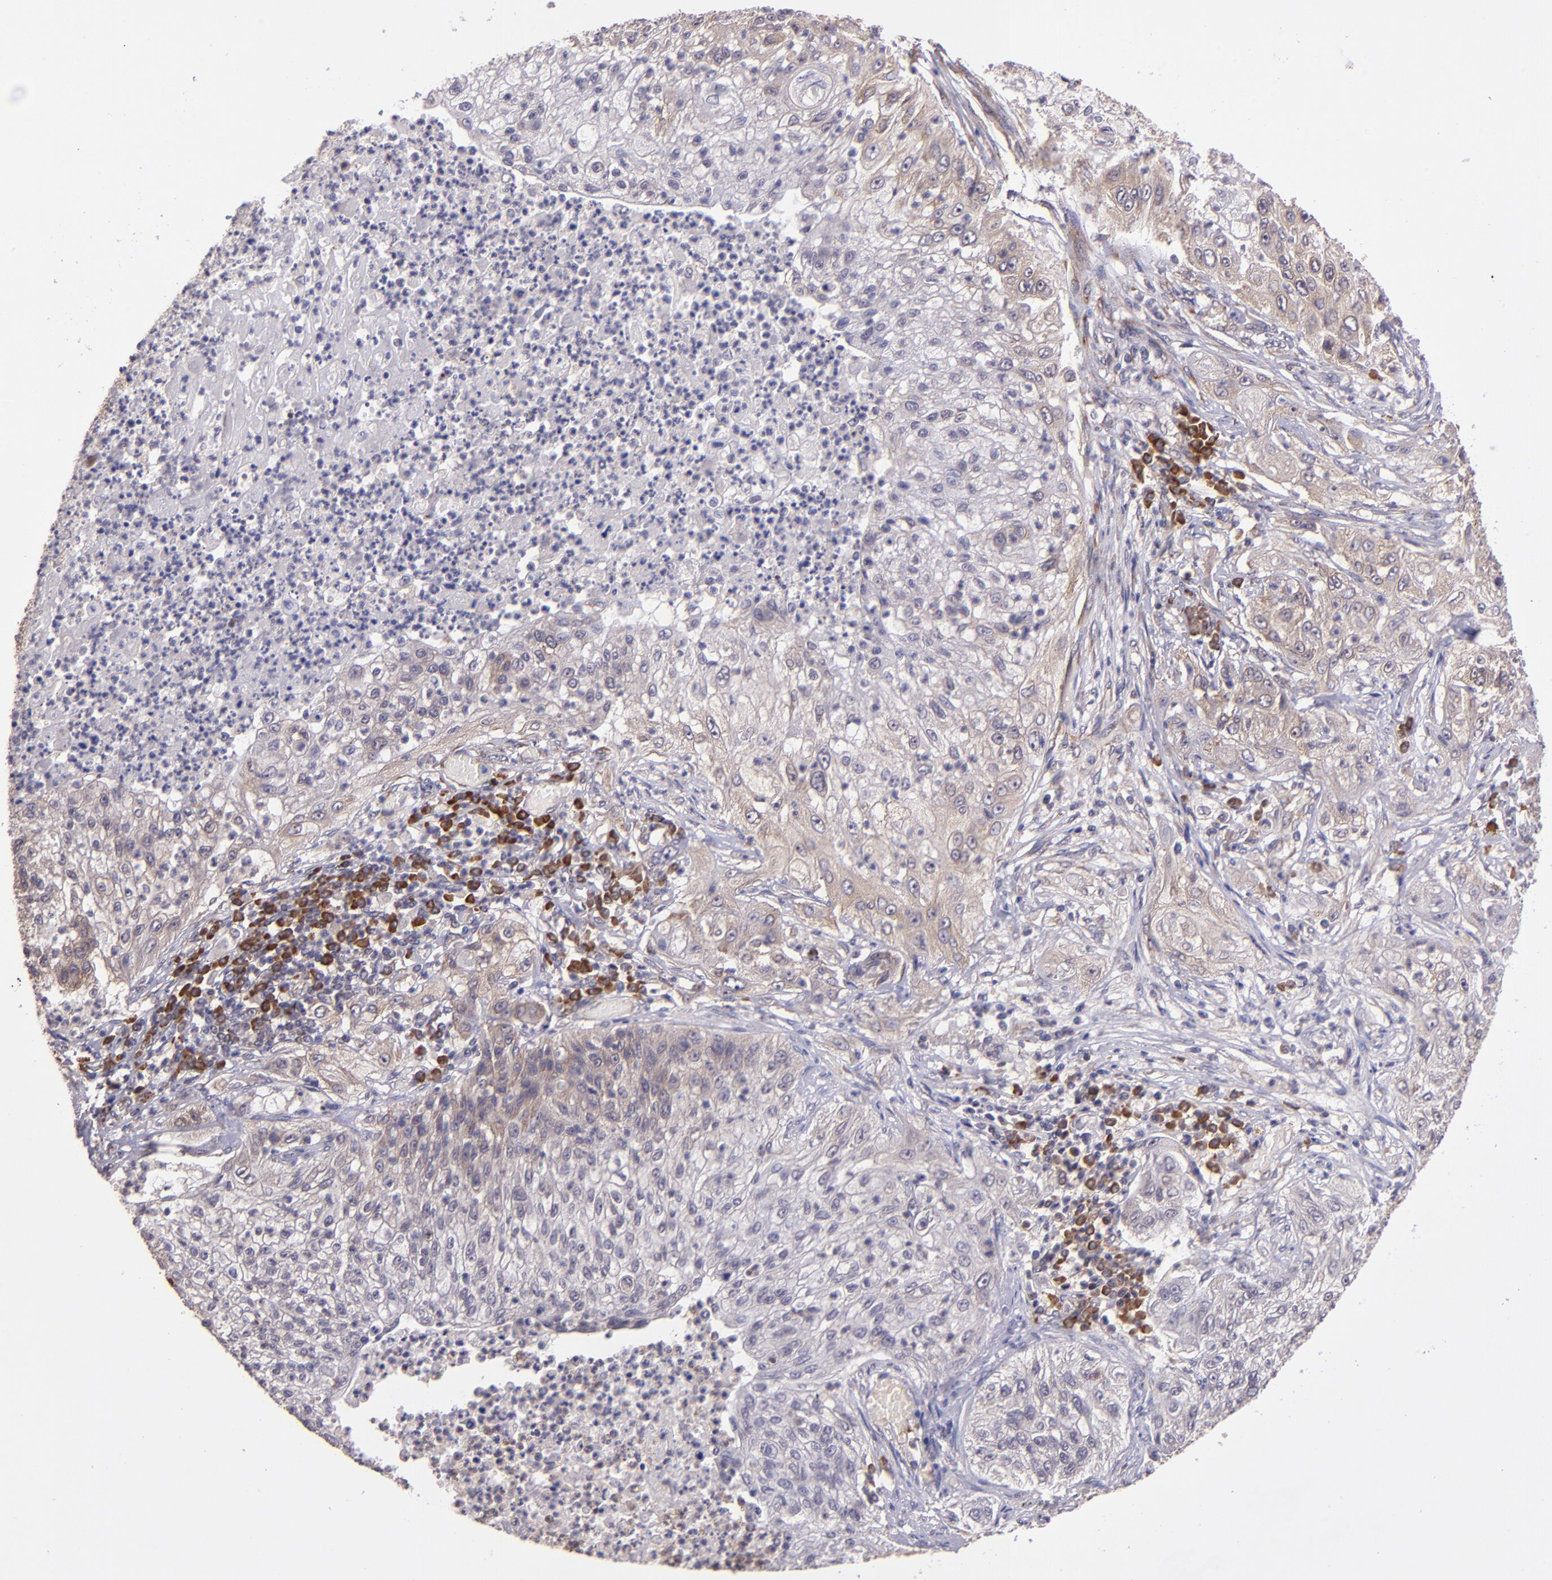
{"staining": {"intensity": "moderate", "quantity": ">75%", "location": "cytoplasmic/membranous"}, "tissue": "lung cancer", "cell_type": "Tumor cells", "image_type": "cancer", "snomed": [{"axis": "morphology", "description": "Inflammation, NOS"}, {"axis": "morphology", "description": "Squamous cell carcinoma, NOS"}, {"axis": "topography", "description": "Lymph node"}, {"axis": "topography", "description": "Soft tissue"}, {"axis": "topography", "description": "Lung"}], "caption": "A high-resolution histopathology image shows immunohistochemistry staining of lung squamous cell carcinoma, which reveals moderate cytoplasmic/membranous positivity in approximately >75% of tumor cells.", "gene": "USP51", "patient": {"sex": "male", "age": 66}}